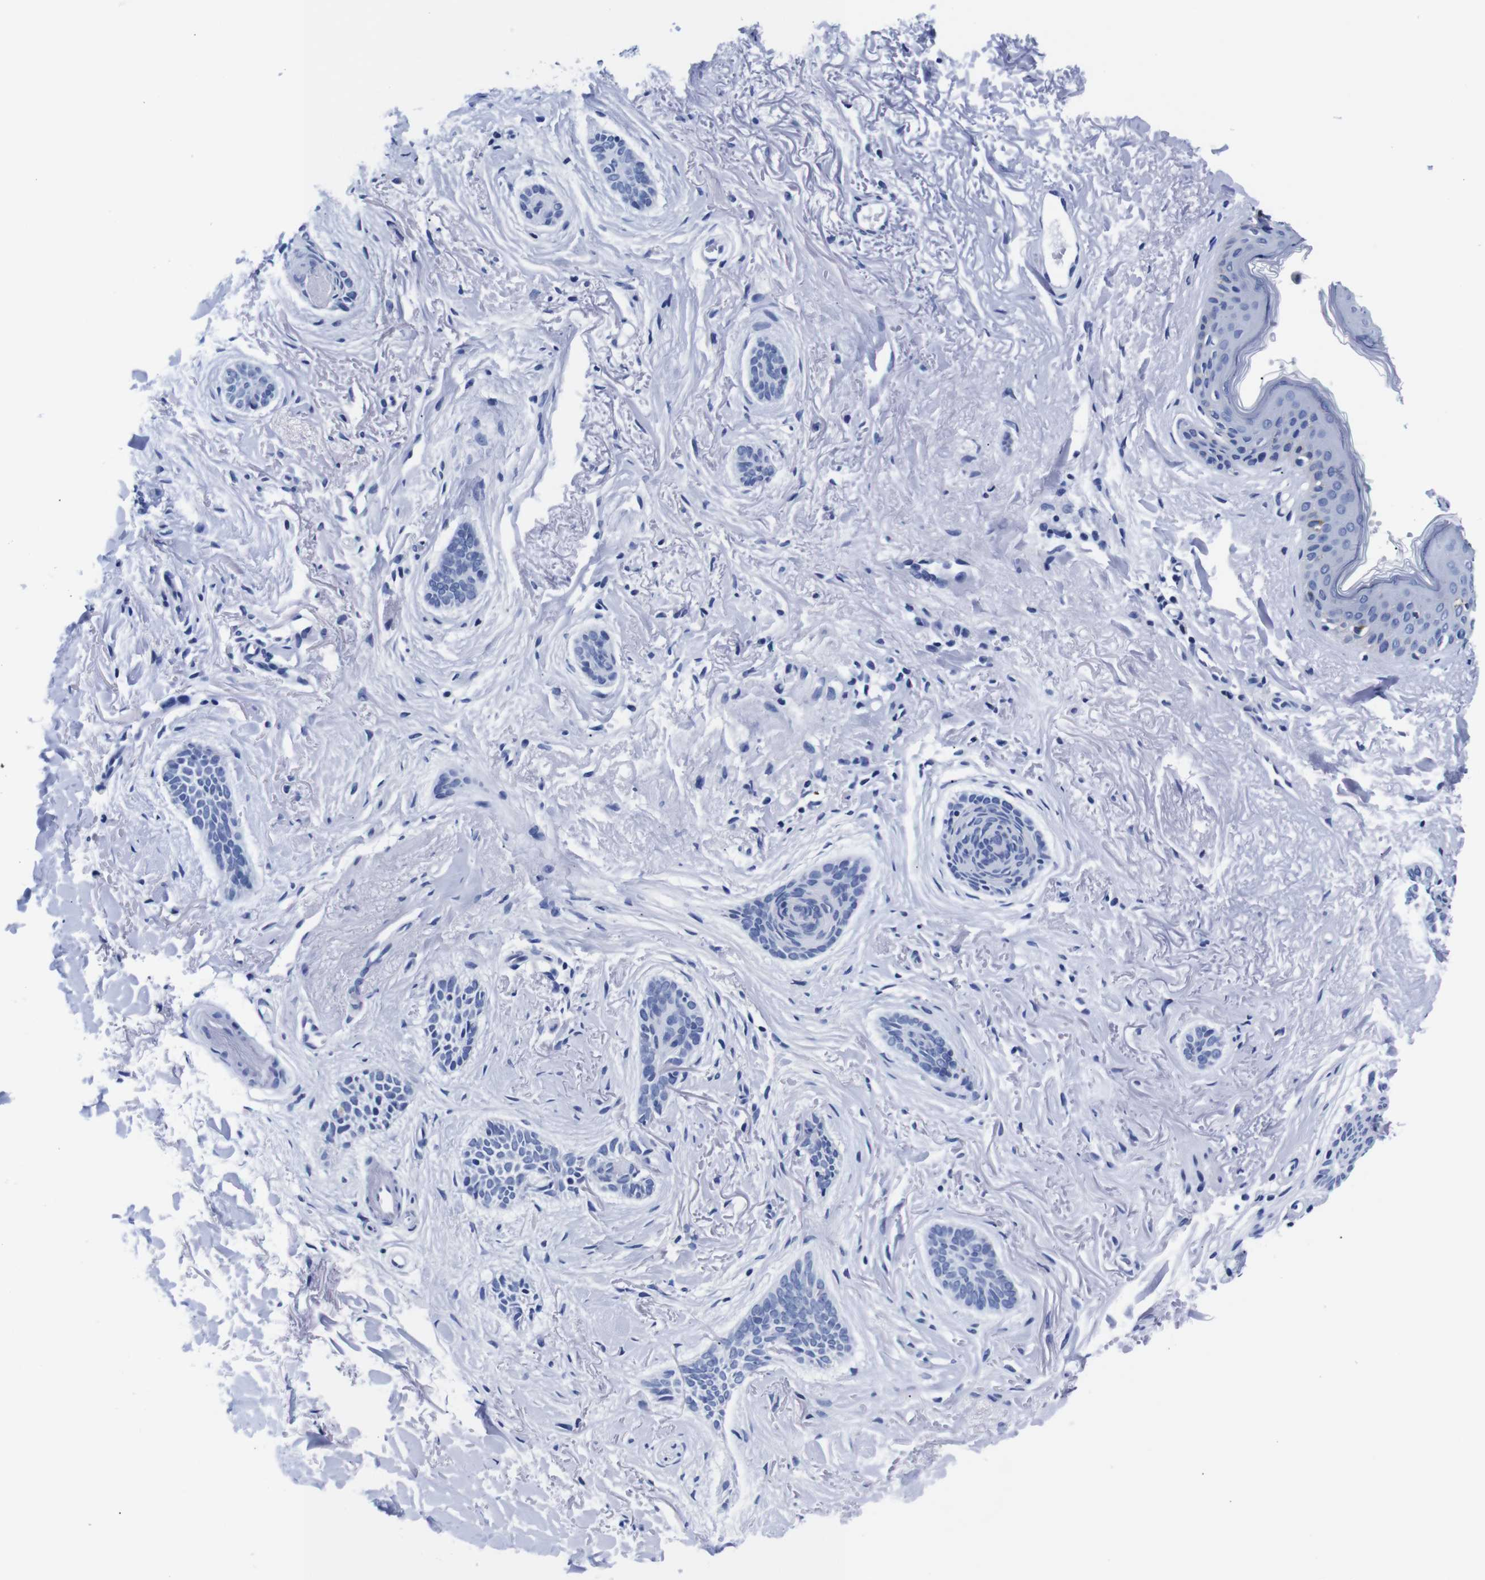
{"staining": {"intensity": "negative", "quantity": "none", "location": "none"}, "tissue": "skin cancer", "cell_type": "Tumor cells", "image_type": "cancer", "snomed": [{"axis": "morphology", "description": "Basal cell carcinoma"}, {"axis": "topography", "description": "Skin"}], "caption": "High magnification brightfield microscopy of basal cell carcinoma (skin) stained with DAB (3,3'-diaminobenzidine) (brown) and counterstained with hematoxylin (blue): tumor cells show no significant positivity.", "gene": "CLEC4G", "patient": {"sex": "female", "age": 84}}